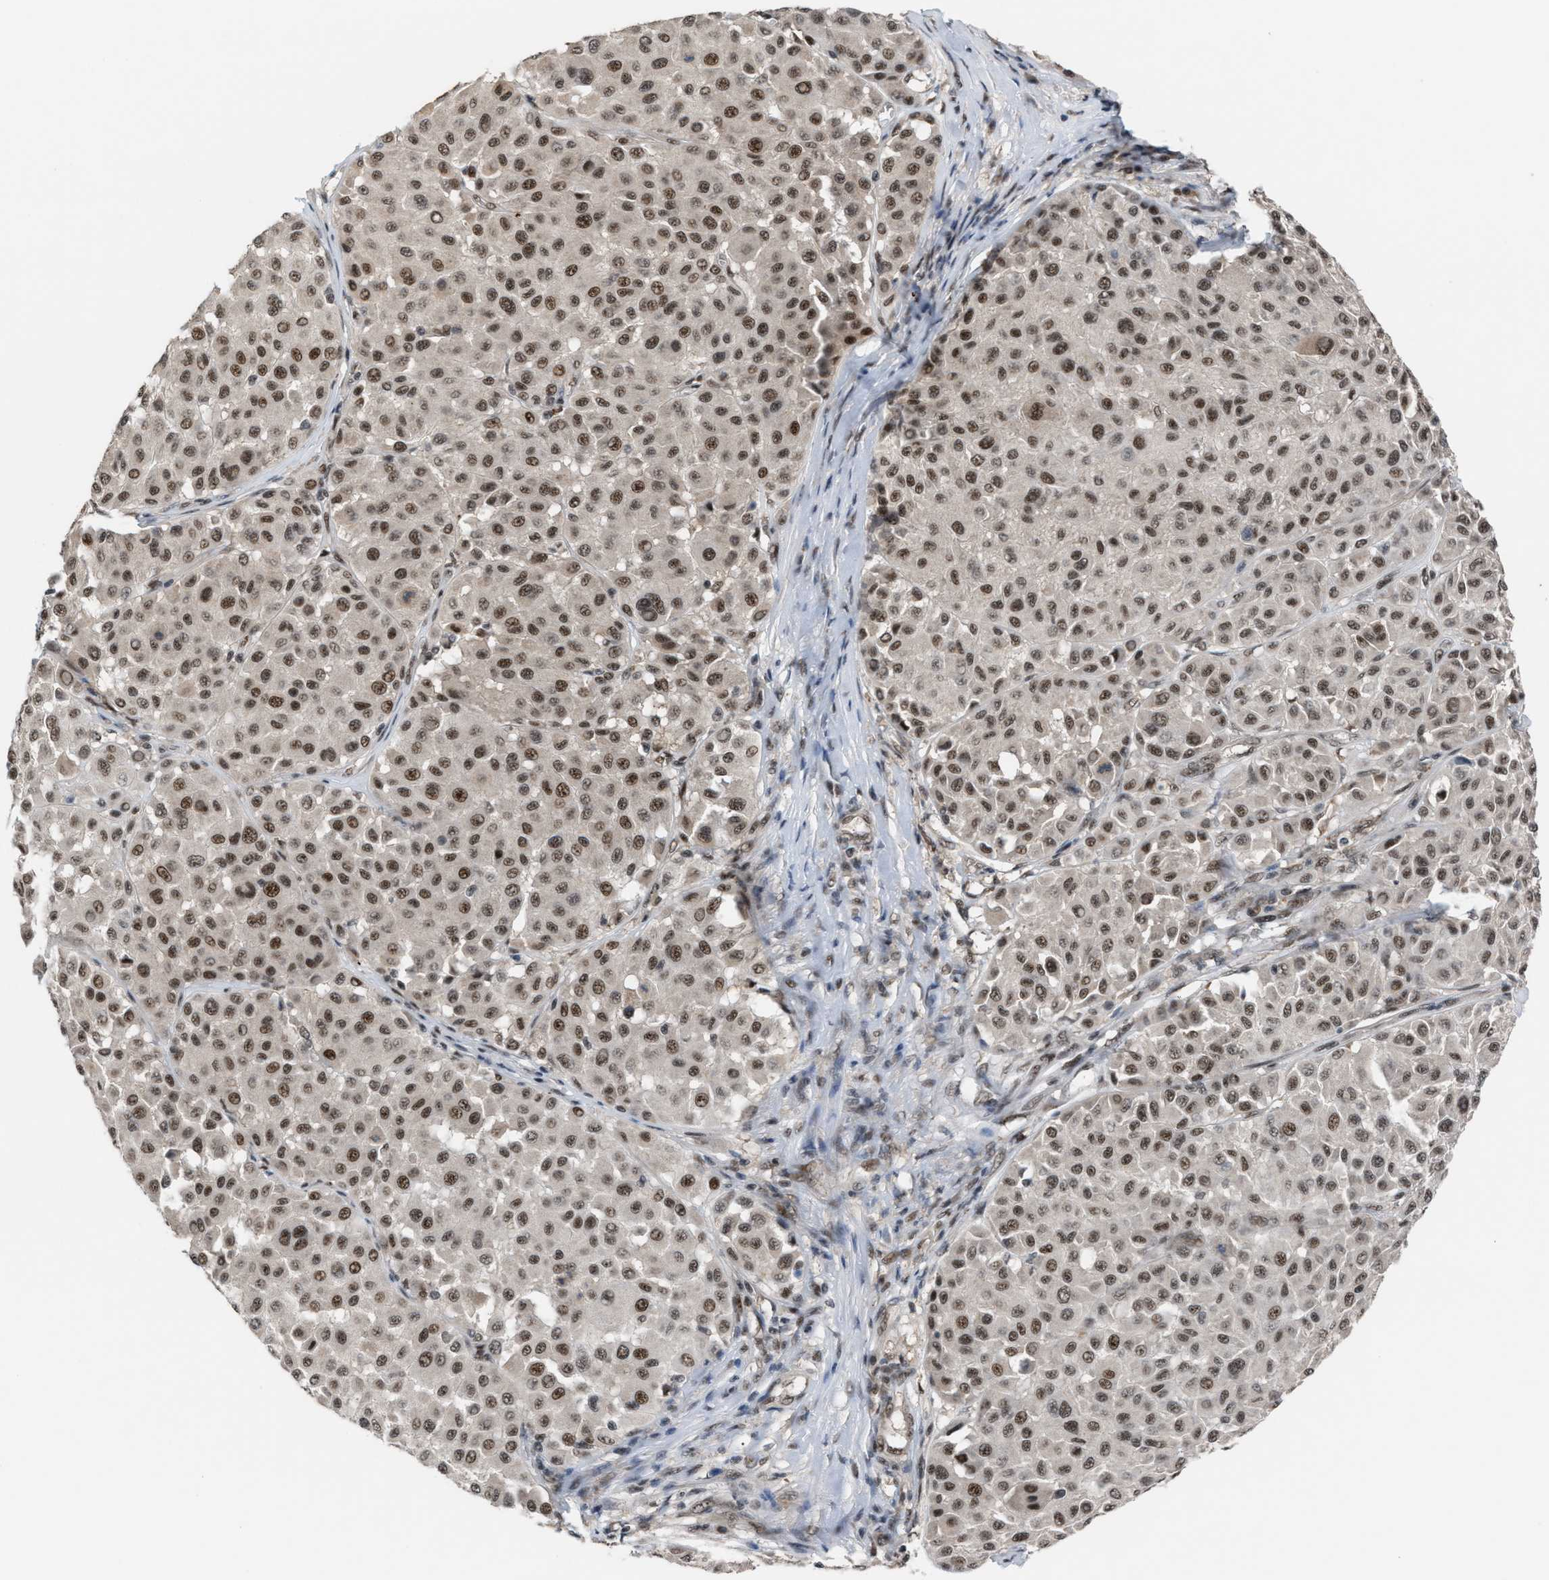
{"staining": {"intensity": "moderate", "quantity": ">75%", "location": "nuclear"}, "tissue": "melanoma", "cell_type": "Tumor cells", "image_type": "cancer", "snomed": [{"axis": "morphology", "description": "Malignant melanoma, Metastatic site"}, {"axis": "topography", "description": "Soft tissue"}], "caption": "IHC photomicrograph of neoplastic tissue: melanoma stained using immunohistochemistry (IHC) displays medium levels of moderate protein expression localized specifically in the nuclear of tumor cells, appearing as a nuclear brown color.", "gene": "PRPF4", "patient": {"sex": "male", "age": 41}}